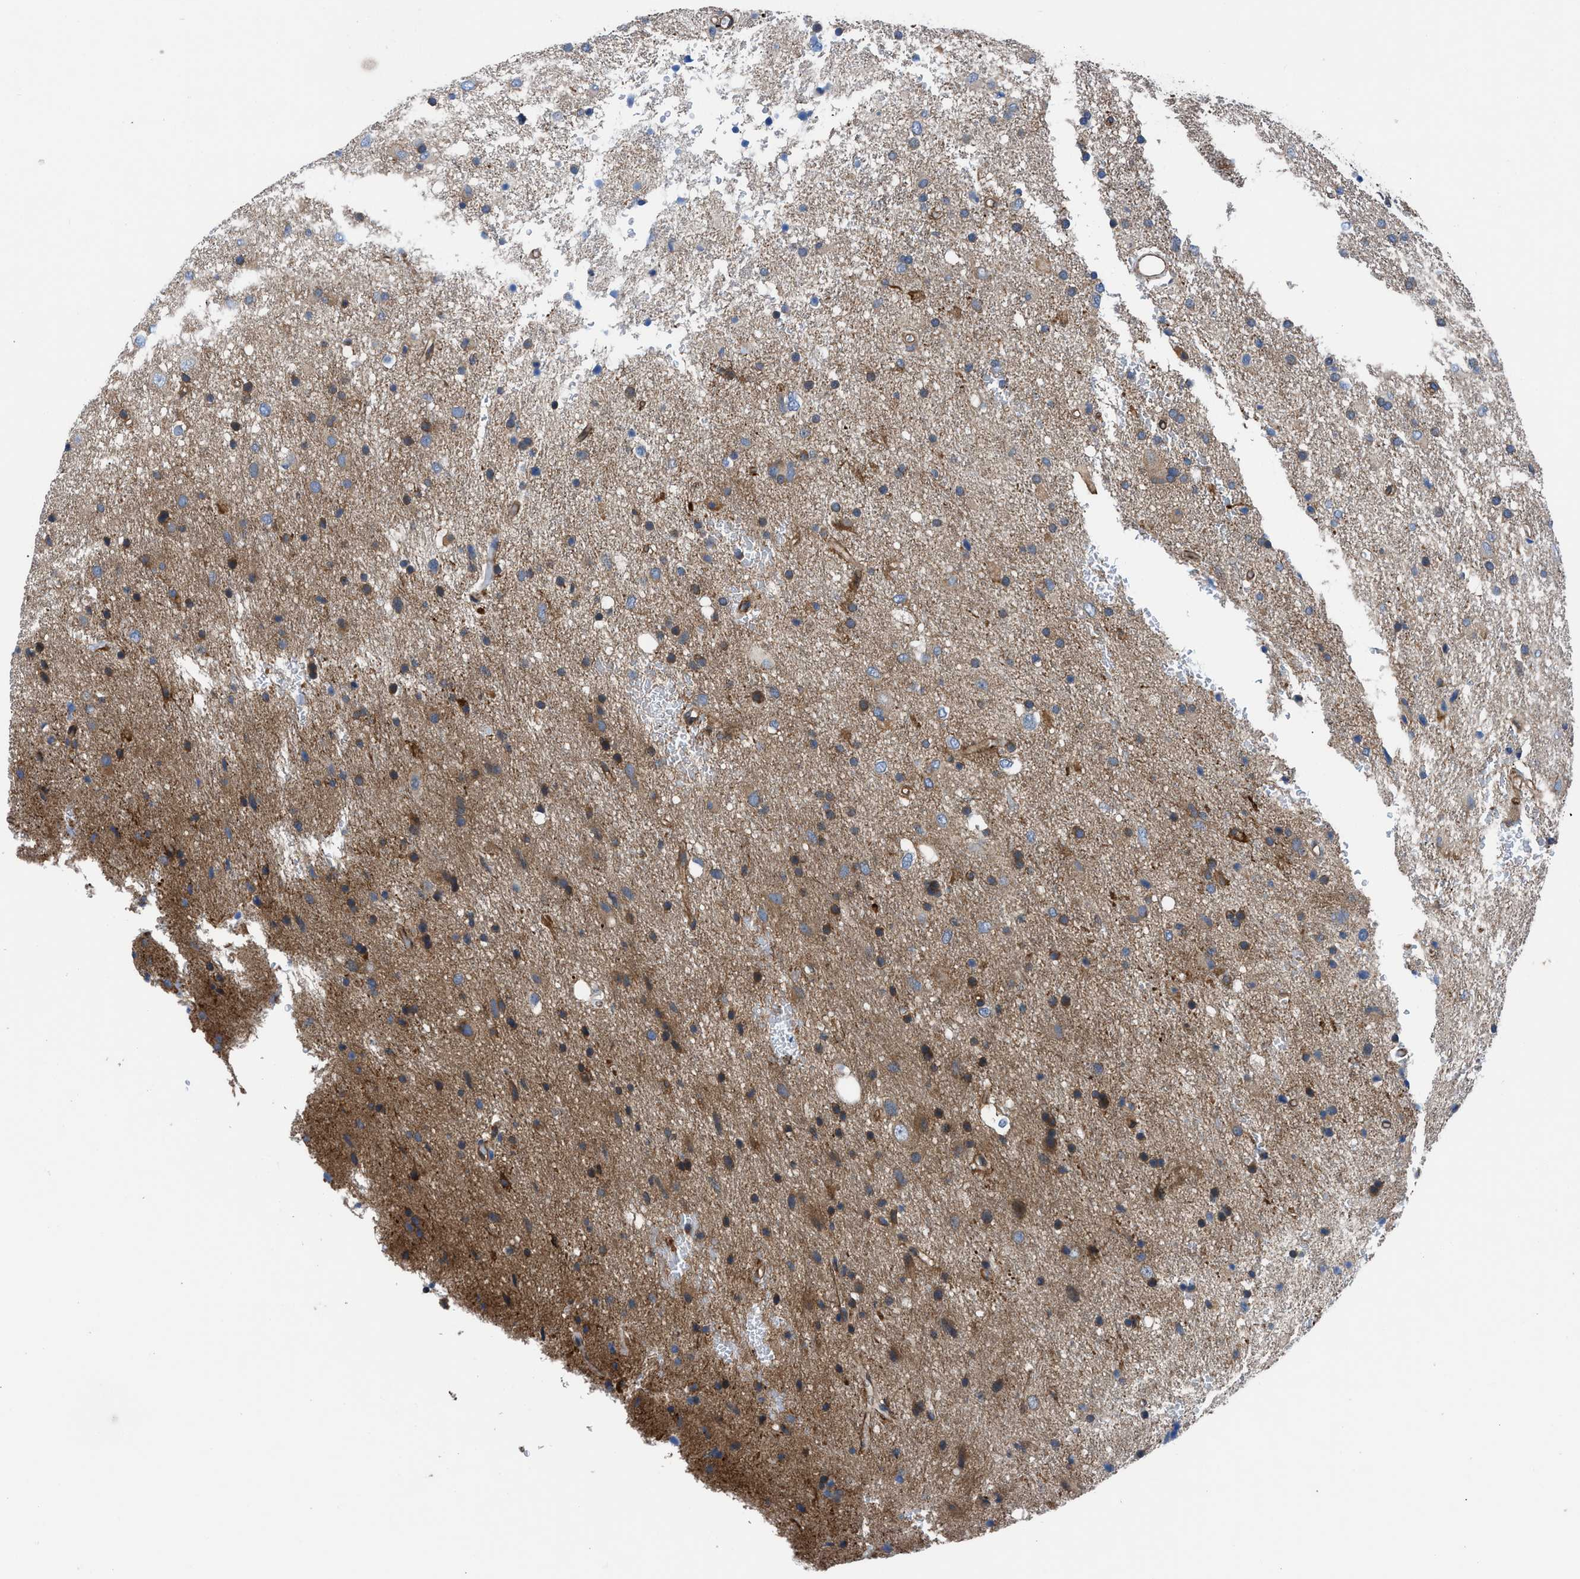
{"staining": {"intensity": "moderate", "quantity": "25%-75%", "location": "cytoplasmic/membranous"}, "tissue": "glioma", "cell_type": "Tumor cells", "image_type": "cancer", "snomed": [{"axis": "morphology", "description": "Glioma, malignant, Low grade"}, {"axis": "topography", "description": "Brain"}], "caption": "Immunohistochemistry (IHC) (DAB (3,3'-diaminobenzidine)) staining of glioma exhibits moderate cytoplasmic/membranous protein expression in about 25%-75% of tumor cells.", "gene": "TRIP4", "patient": {"sex": "male", "age": 77}}